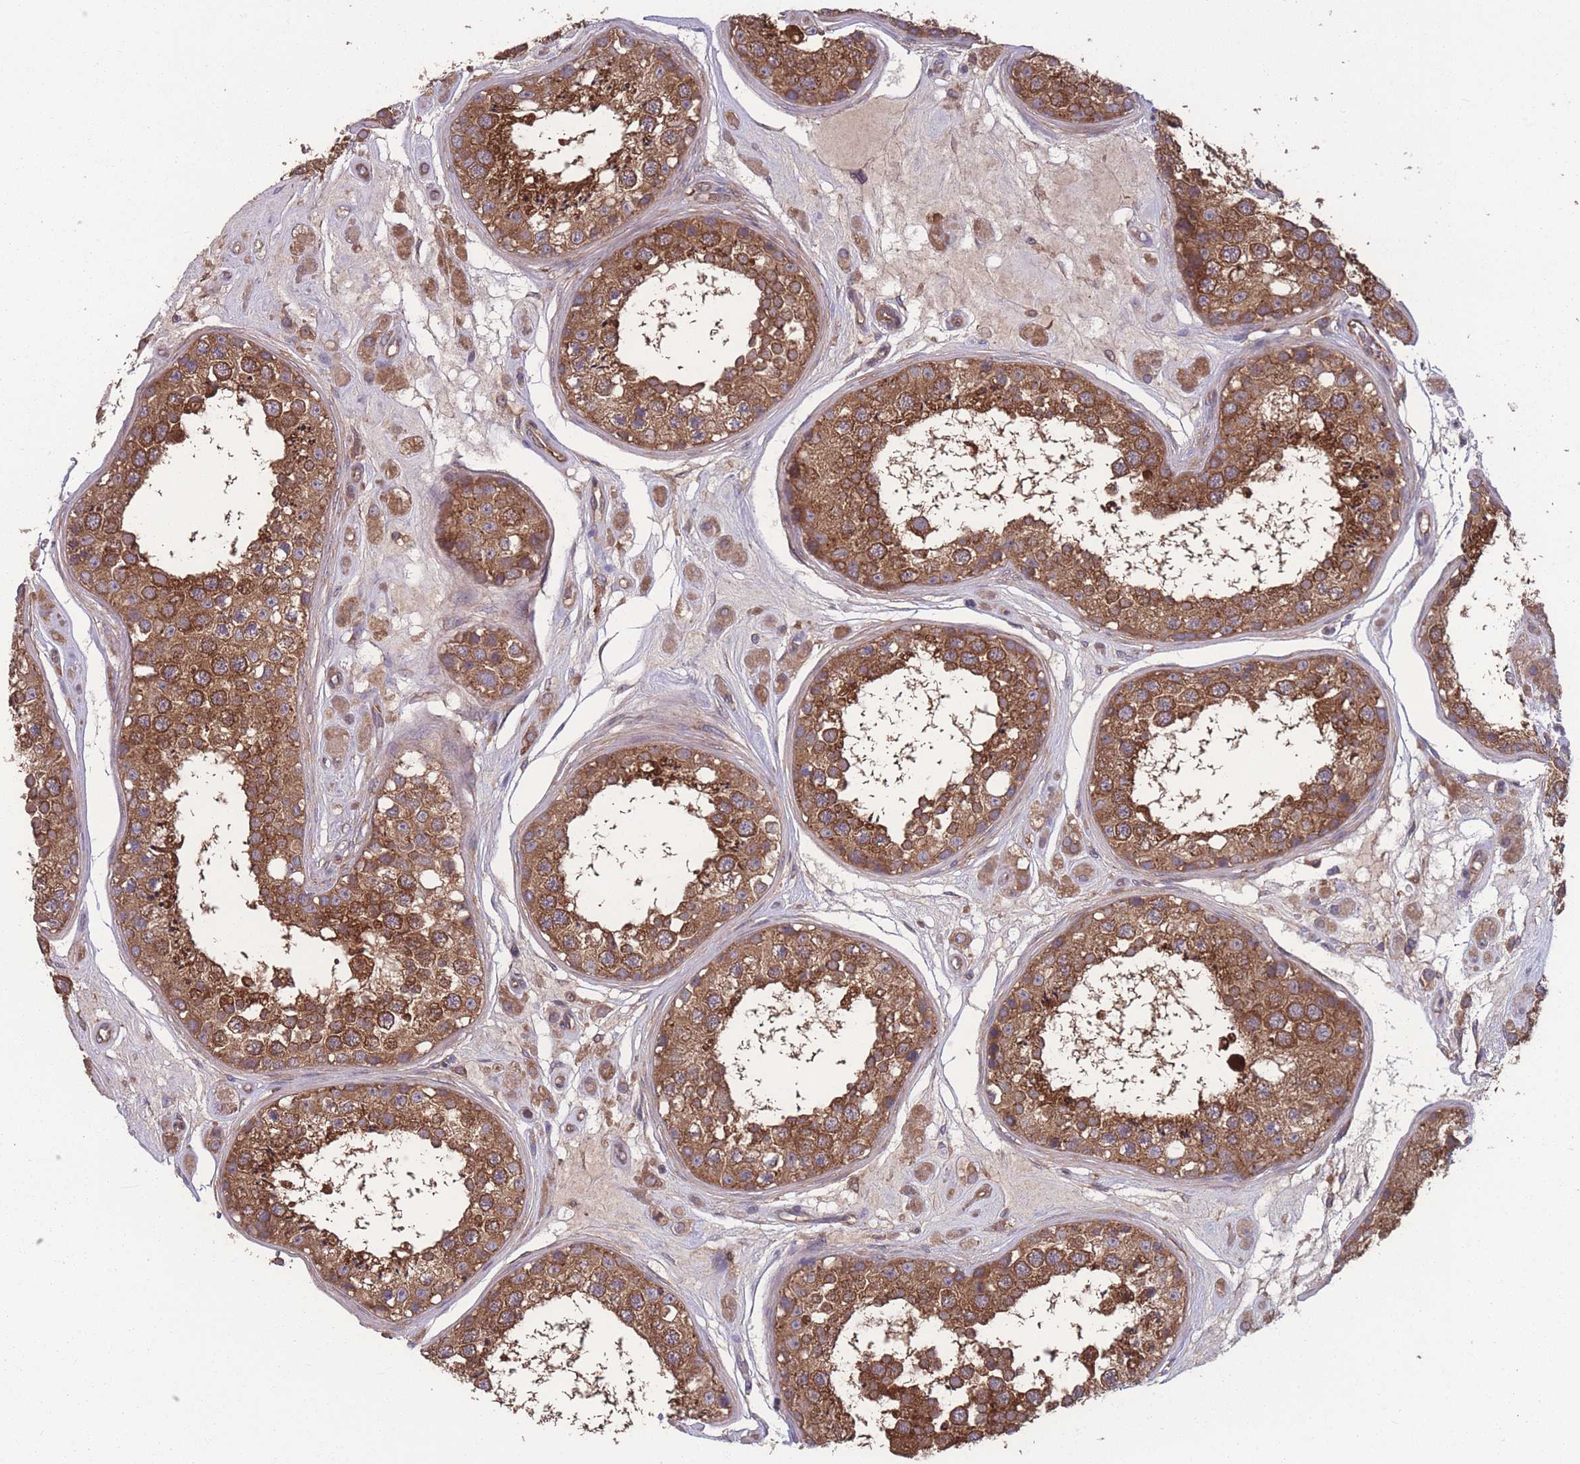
{"staining": {"intensity": "strong", "quantity": ">75%", "location": "cytoplasmic/membranous"}, "tissue": "testis", "cell_type": "Cells in seminiferous ducts", "image_type": "normal", "snomed": [{"axis": "morphology", "description": "Normal tissue, NOS"}, {"axis": "topography", "description": "Testis"}], "caption": "IHC image of unremarkable testis: human testis stained using IHC reveals high levels of strong protein expression localized specifically in the cytoplasmic/membranous of cells in seminiferous ducts, appearing as a cytoplasmic/membranous brown color.", "gene": "ZPR1", "patient": {"sex": "male", "age": 25}}